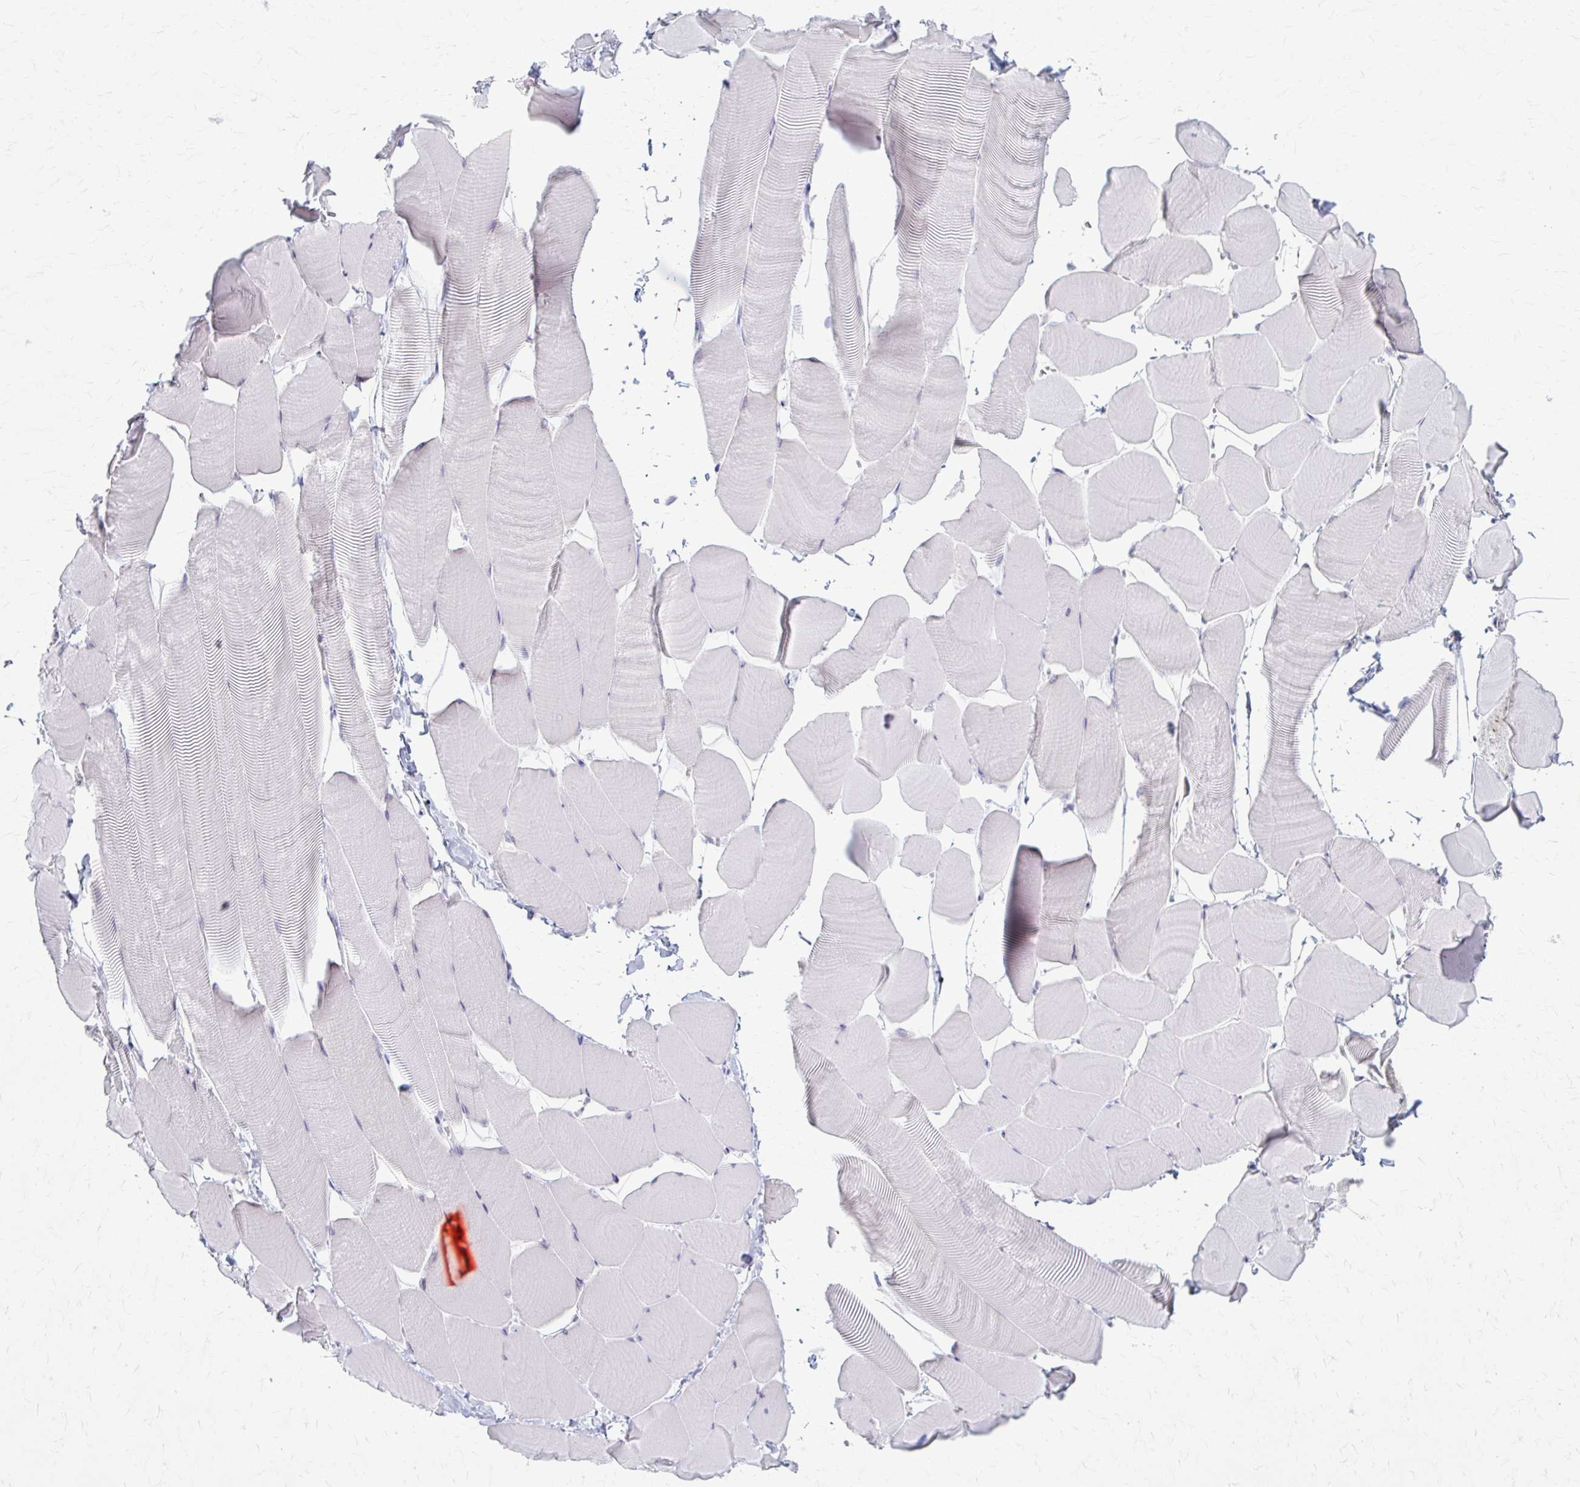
{"staining": {"intensity": "negative", "quantity": "none", "location": "none"}, "tissue": "skeletal muscle", "cell_type": "Myocytes", "image_type": "normal", "snomed": [{"axis": "morphology", "description": "Normal tissue, NOS"}, {"axis": "topography", "description": "Skeletal muscle"}], "caption": "A high-resolution micrograph shows IHC staining of unremarkable skeletal muscle, which demonstrates no significant positivity in myocytes.", "gene": "PRKRA", "patient": {"sex": "male", "age": 25}}